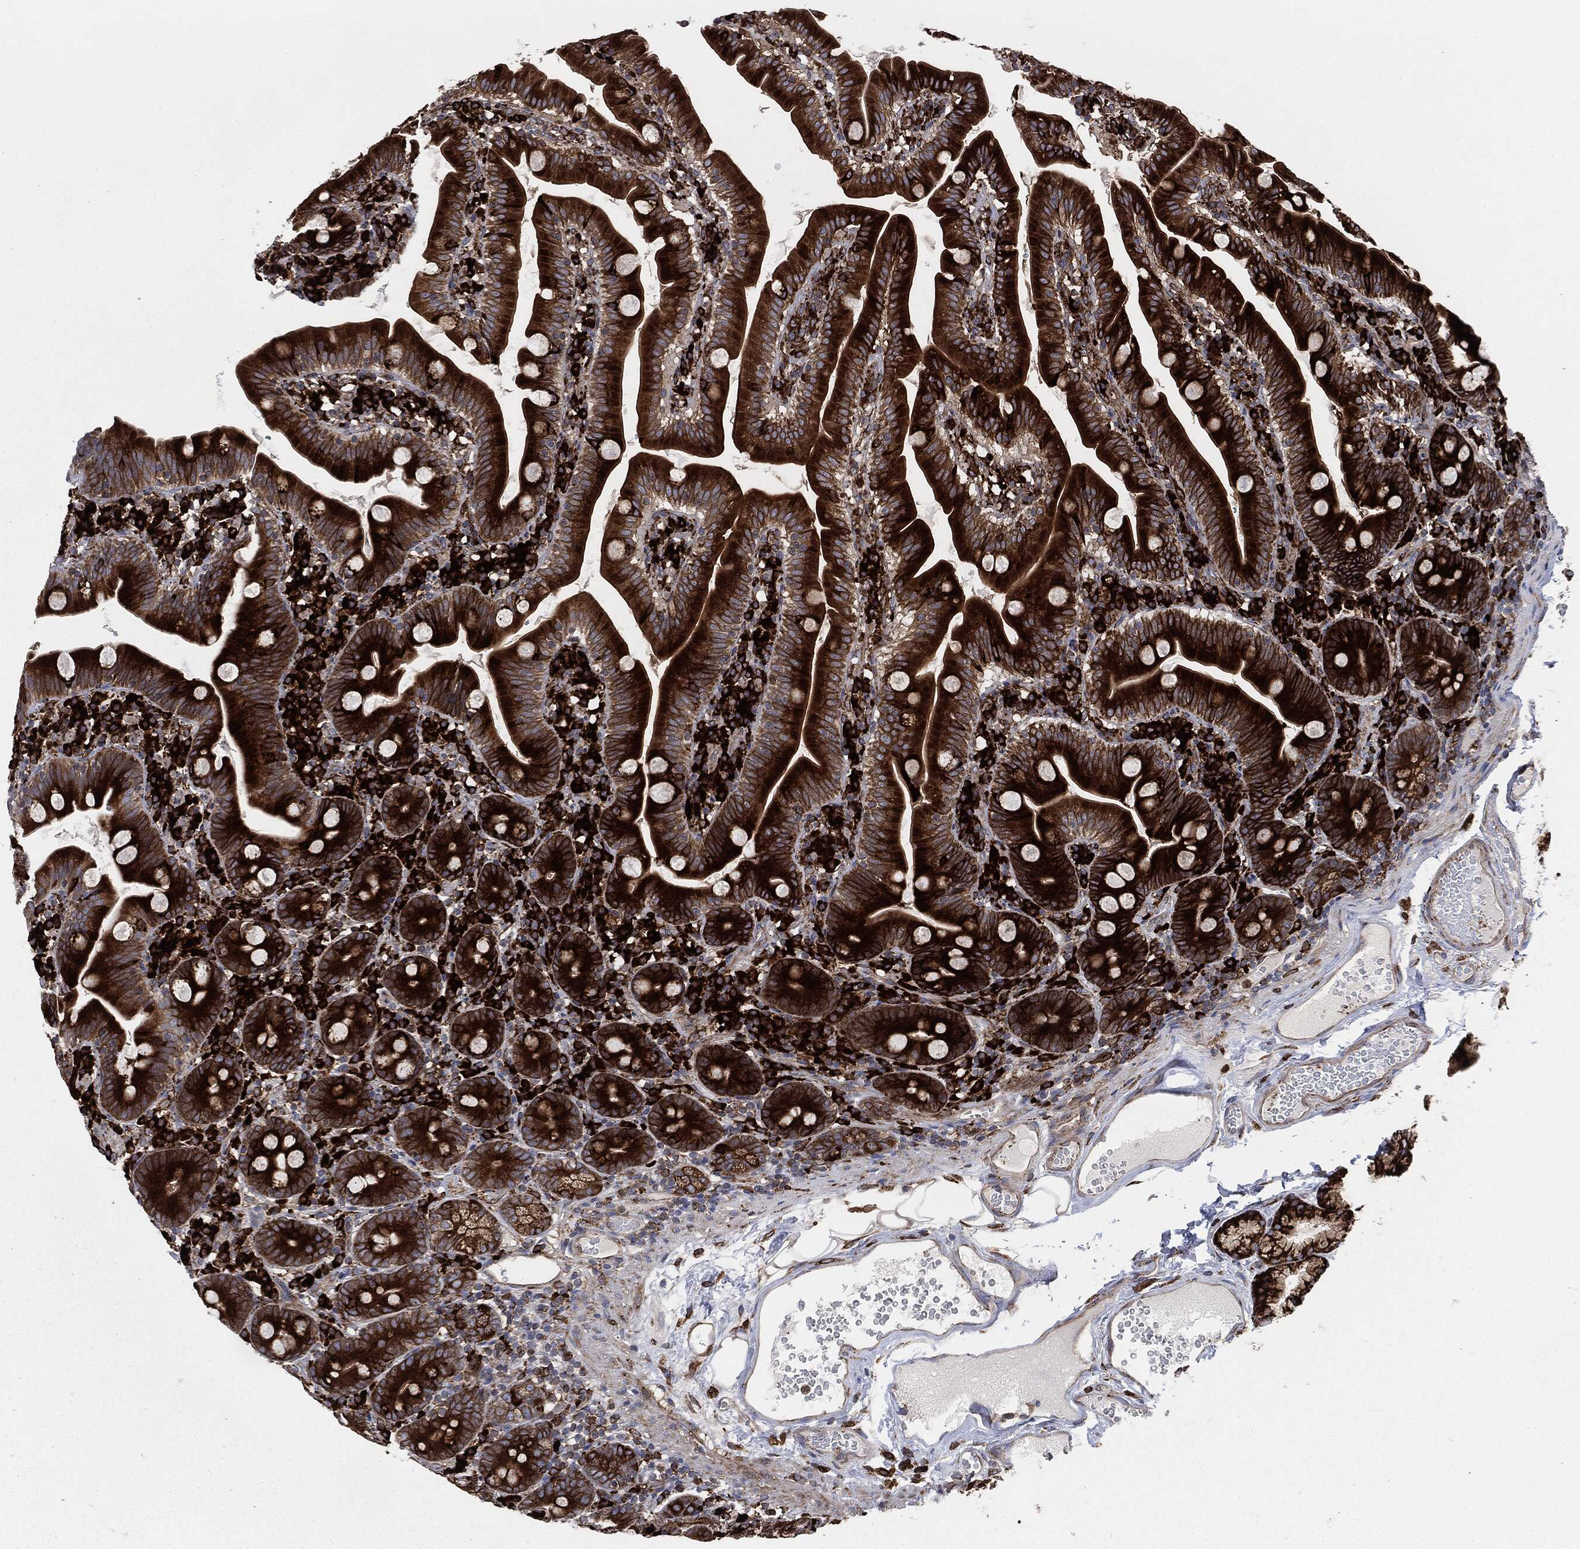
{"staining": {"intensity": "strong", "quantity": ">75%", "location": "cytoplasmic/membranous"}, "tissue": "duodenum", "cell_type": "Glandular cells", "image_type": "normal", "snomed": [{"axis": "morphology", "description": "Normal tissue, NOS"}, {"axis": "topography", "description": "Duodenum"}], "caption": "This histopathology image reveals unremarkable duodenum stained with immunohistochemistry (IHC) to label a protein in brown. The cytoplasmic/membranous of glandular cells show strong positivity for the protein. Nuclei are counter-stained blue.", "gene": "CALR", "patient": {"sex": "female", "age": 67}}